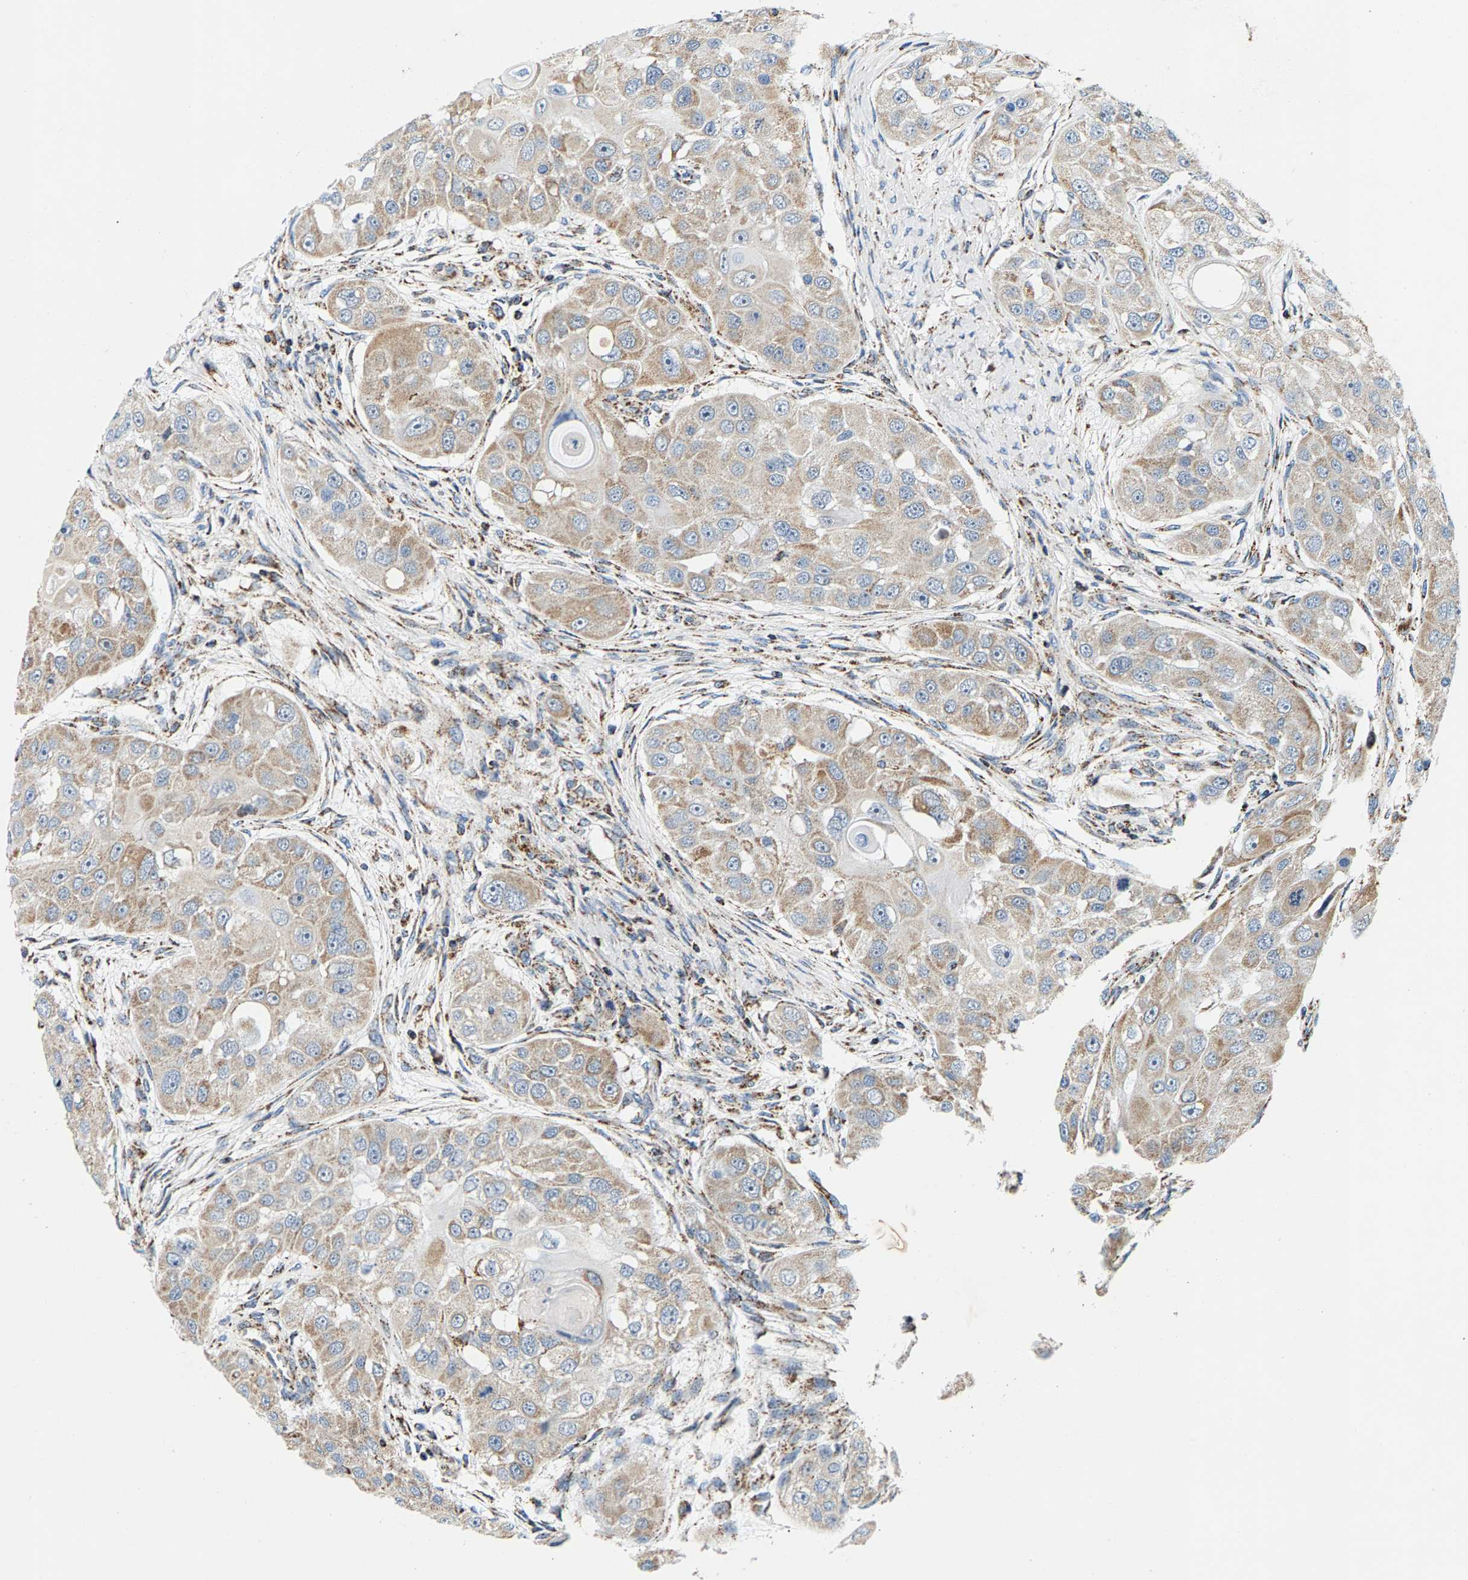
{"staining": {"intensity": "moderate", "quantity": ">75%", "location": "cytoplasmic/membranous"}, "tissue": "head and neck cancer", "cell_type": "Tumor cells", "image_type": "cancer", "snomed": [{"axis": "morphology", "description": "Normal tissue, NOS"}, {"axis": "morphology", "description": "Squamous cell carcinoma, NOS"}, {"axis": "topography", "description": "Skeletal muscle"}, {"axis": "topography", "description": "Head-Neck"}], "caption": "Head and neck cancer (squamous cell carcinoma) stained with a protein marker demonstrates moderate staining in tumor cells.", "gene": "PDE1A", "patient": {"sex": "male", "age": 51}}